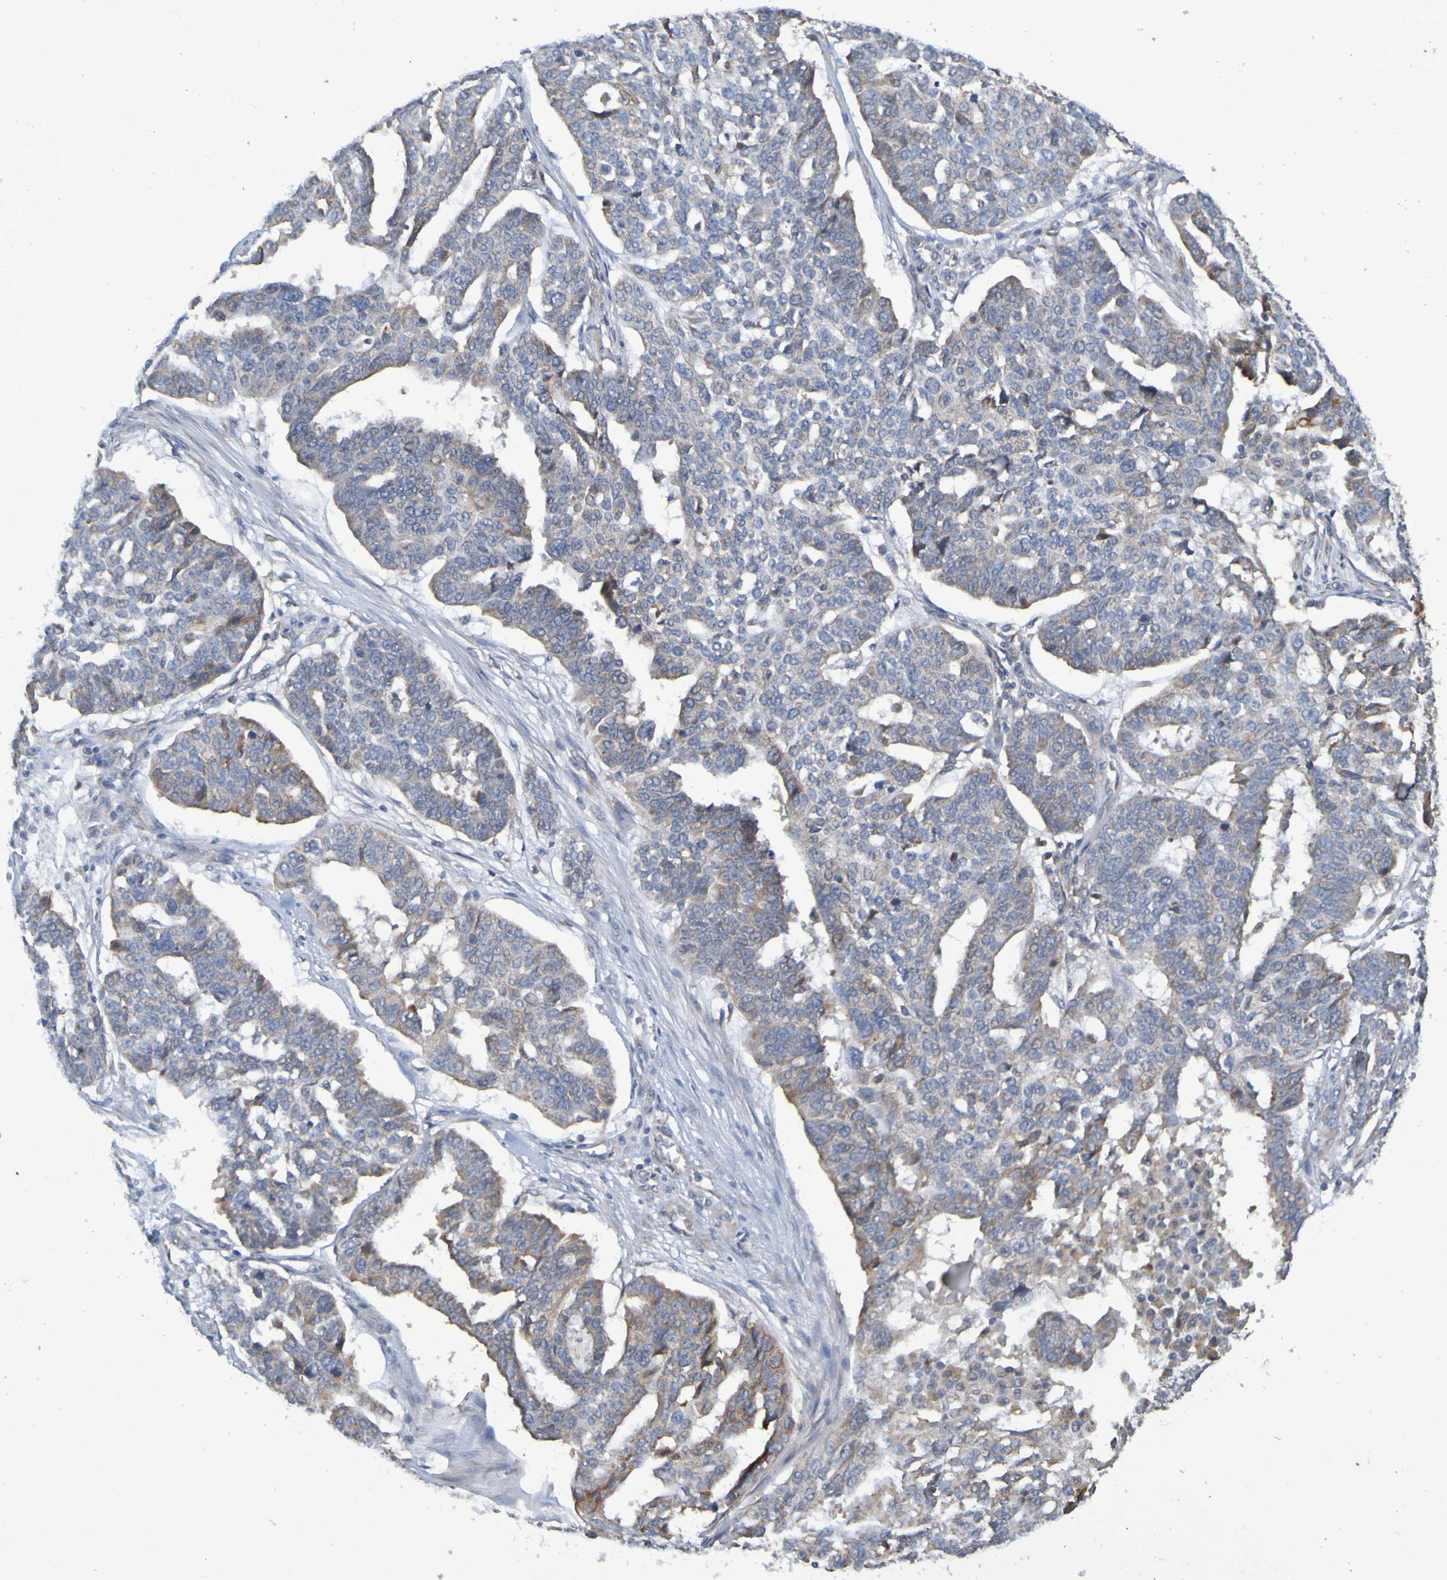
{"staining": {"intensity": "weak", "quantity": "25%-75%", "location": "cytoplasmic/membranous"}, "tissue": "ovarian cancer", "cell_type": "Tumor cells", "image_type": "cancer", "snomed": [{"axis": "morphology", "description": "Cystadenocarcinoma, serous, NOS"}, {"axis": "topography", "description": "Ovary"}], "caption": "The micrograph displays a brown stain indicating the presence of a protein in the cytoplasmic/membranous of tumor cells in ovarian cancer (serous cystadenocarcinoma). Using DAB (brown) and hematoxylin (blue) stains, captured at high magnification using brightfield microscopy.", "gene": "CLDN18", "patient": {"sex": "female", "age": 59}}